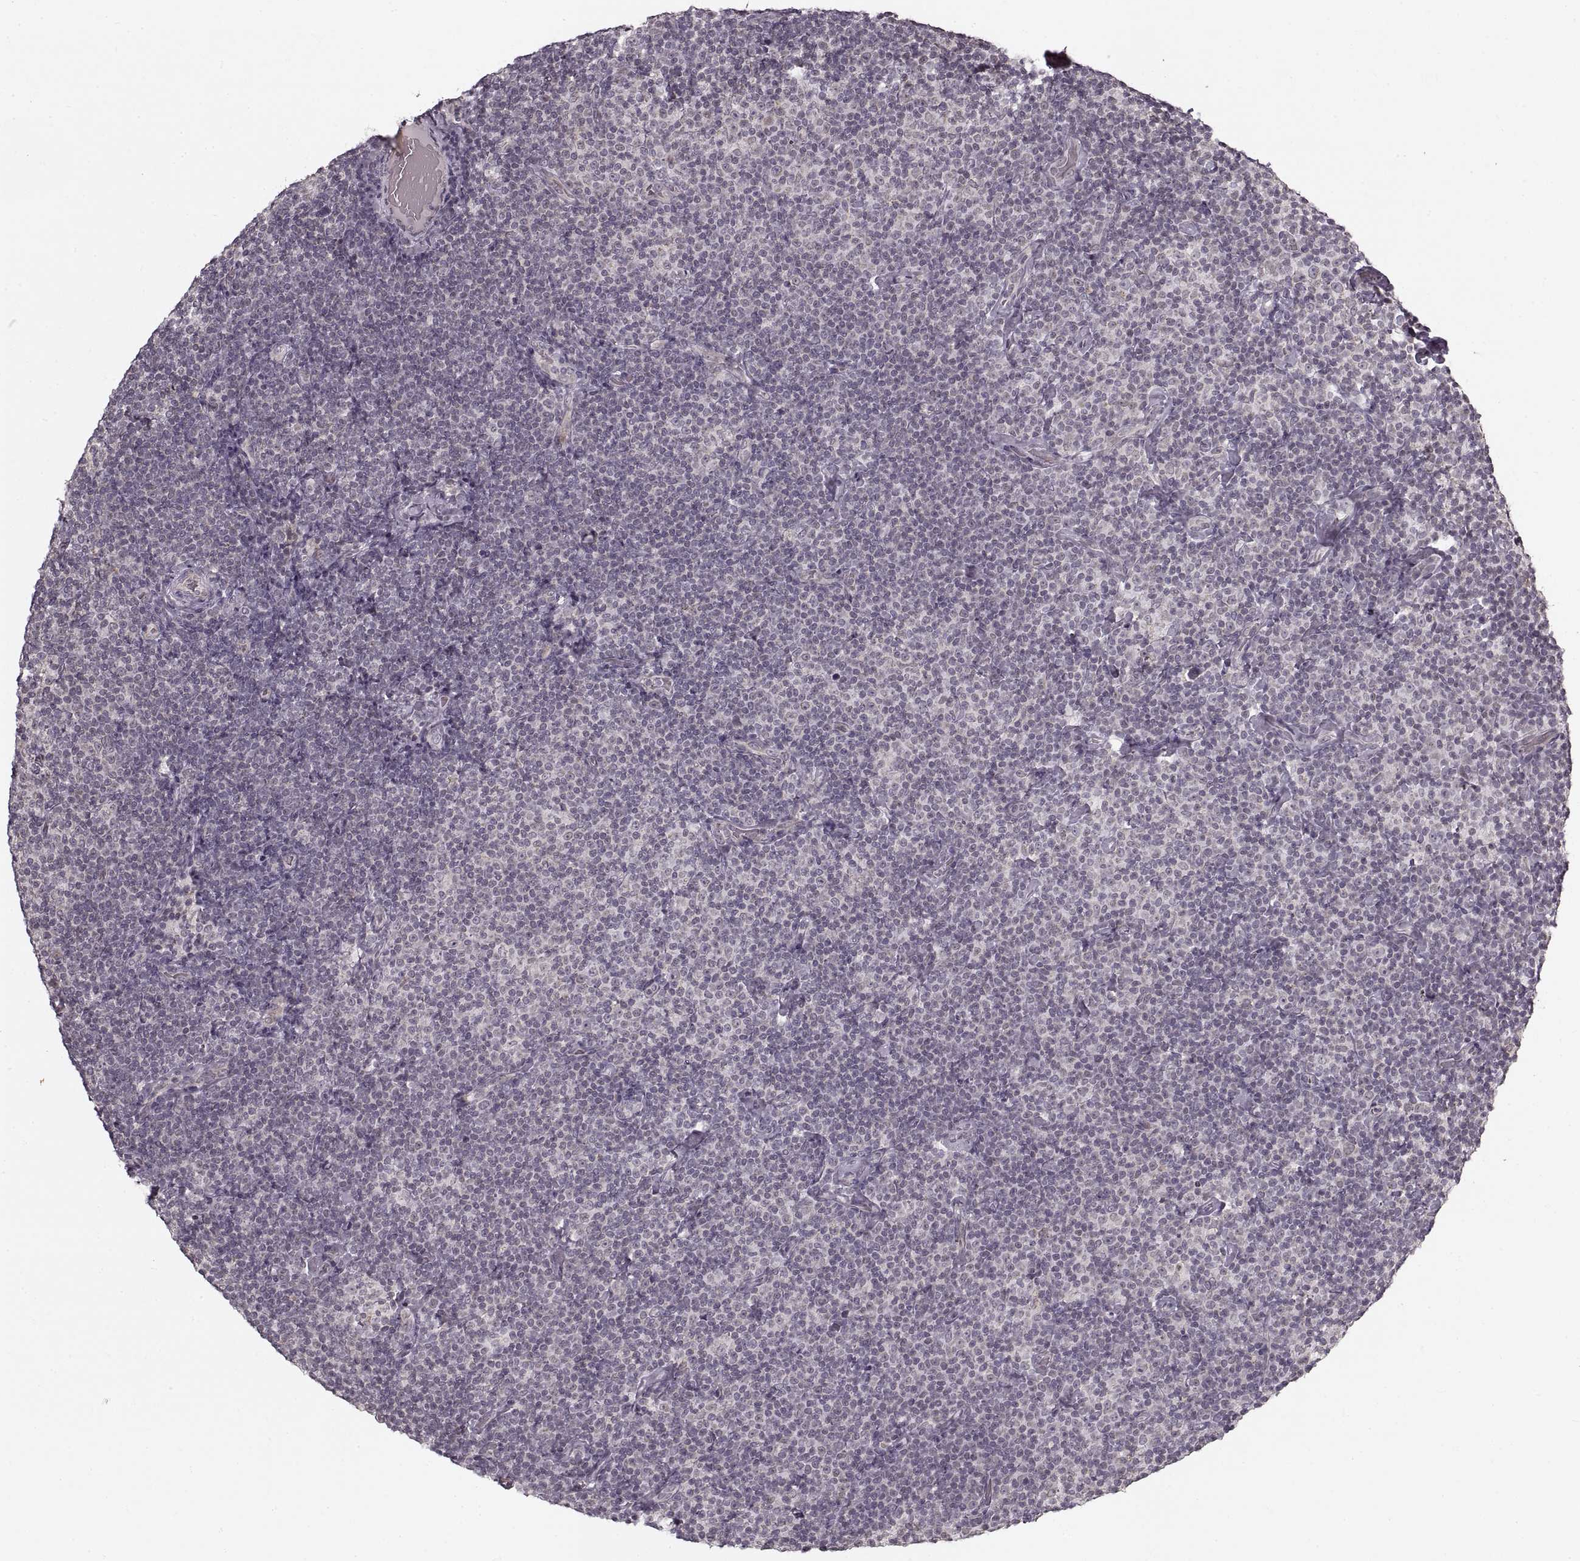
{"staining": {"intensity": "negative", "quantity": "none", "location": "none"}, "tissue": "lymphoma", "cell_type": "Tumor cells", "image_type": "cancer", "snomed": [{"axis": "morphology", "description": "Malignant lymphoma, non-Hodgkin's type, Low grade"}, {"axis": "topography", "description": "Lymph node"}], "caption": "IHC image of human lymphoma stained for a protein (brown), which displays no staining in tumor cells.", "gene": "ASIC3", "patient": {"sex": "male", "age": 81}}